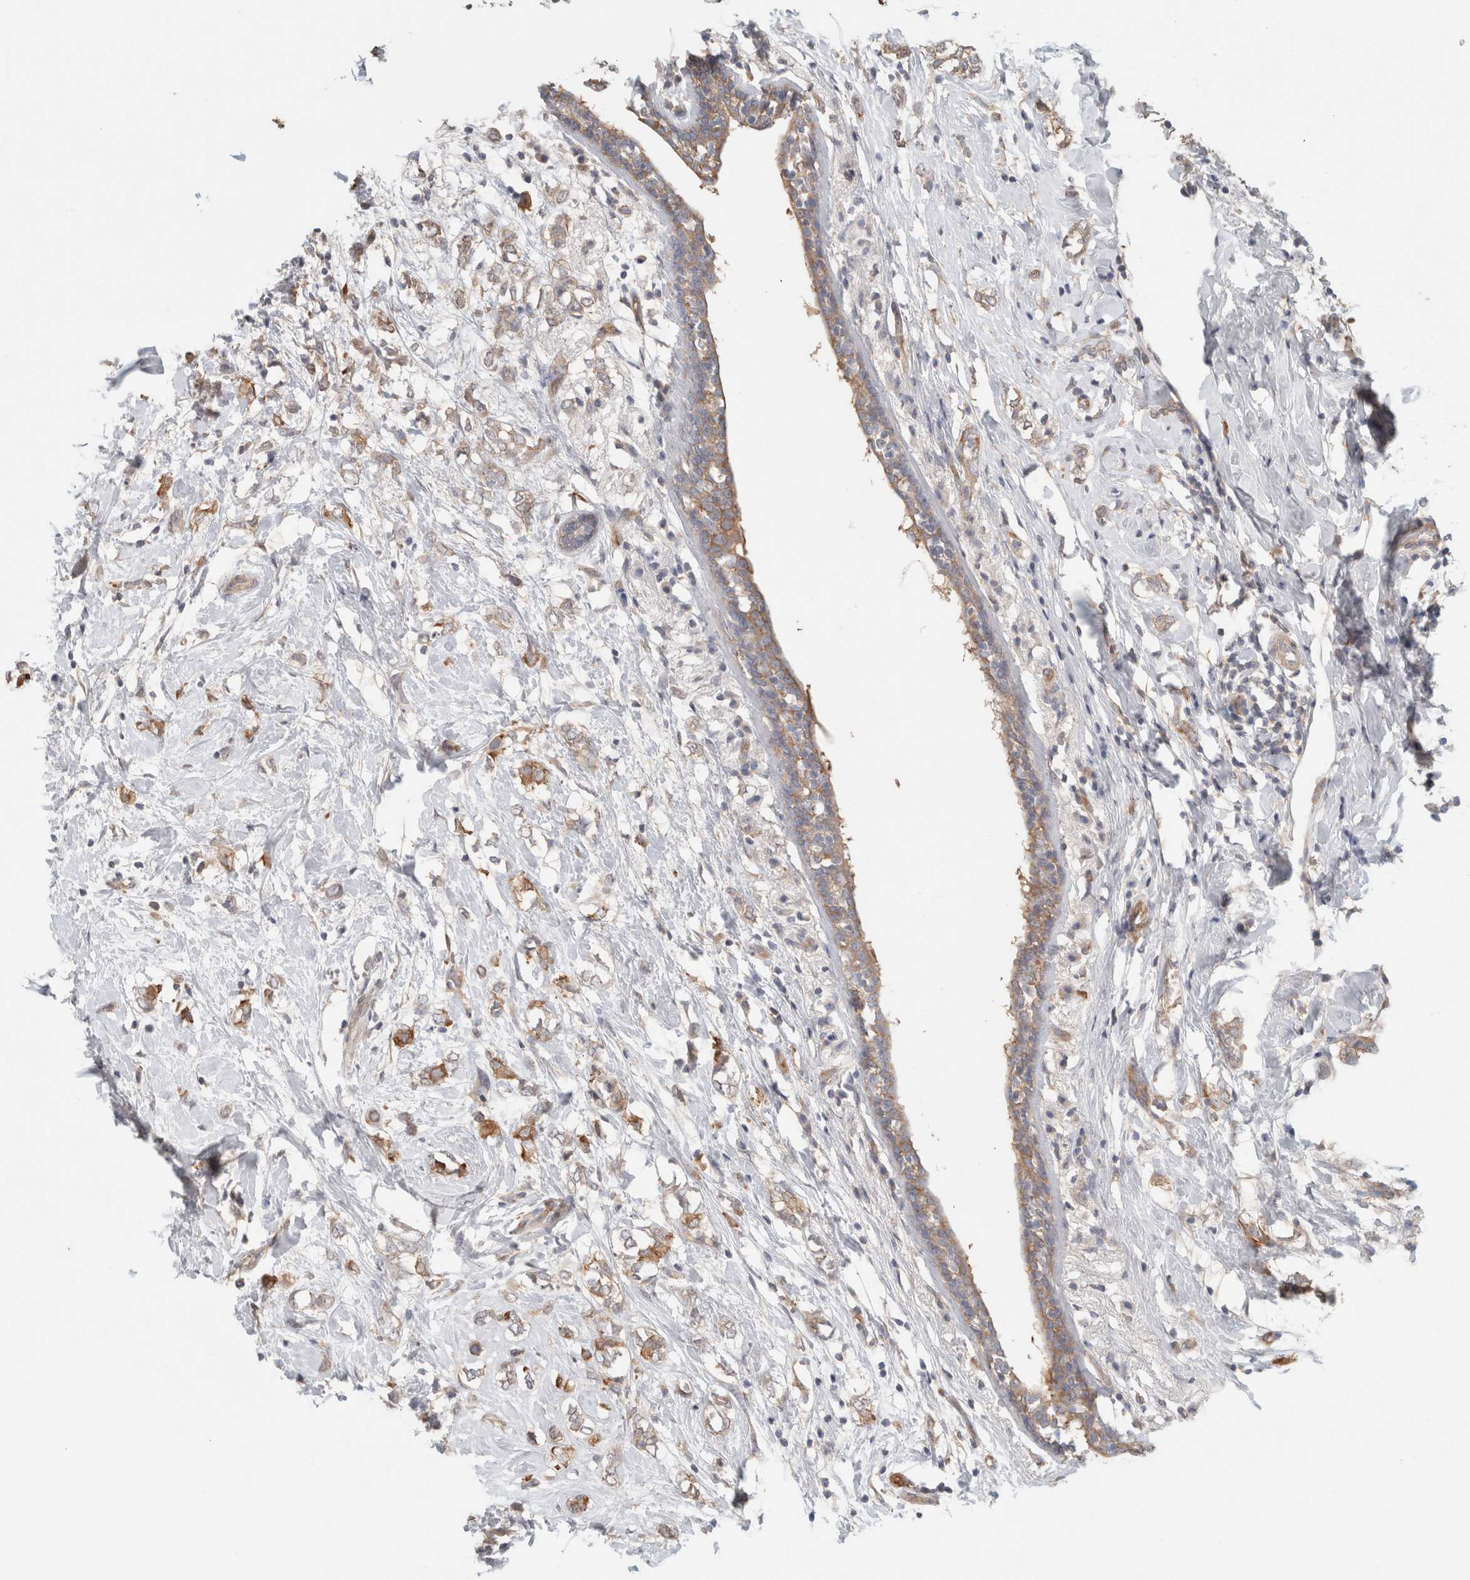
{"staining": {"intensity": "moderate", "quantity": ">75%", "location": "cytoplasmic/membranous"}, "tissue": "breast cancer", "cell_type": "Tumor cells", "image_type": "cancer", "snomed": [{"axis": "morphology", "description": "Normal tissue, NOS"}, {"axis": "morphology", "description": "Lobular carcinoma"}, {"axis": "topography", "description": "Breast"}], "caption": "Tumor cells show medium levels of moderate cytoplasmic/membranous positivity in about >75% of cells in human breast cancer.", "gene": "RASAL2", "patient": {"sex": "female", "age": 47}}